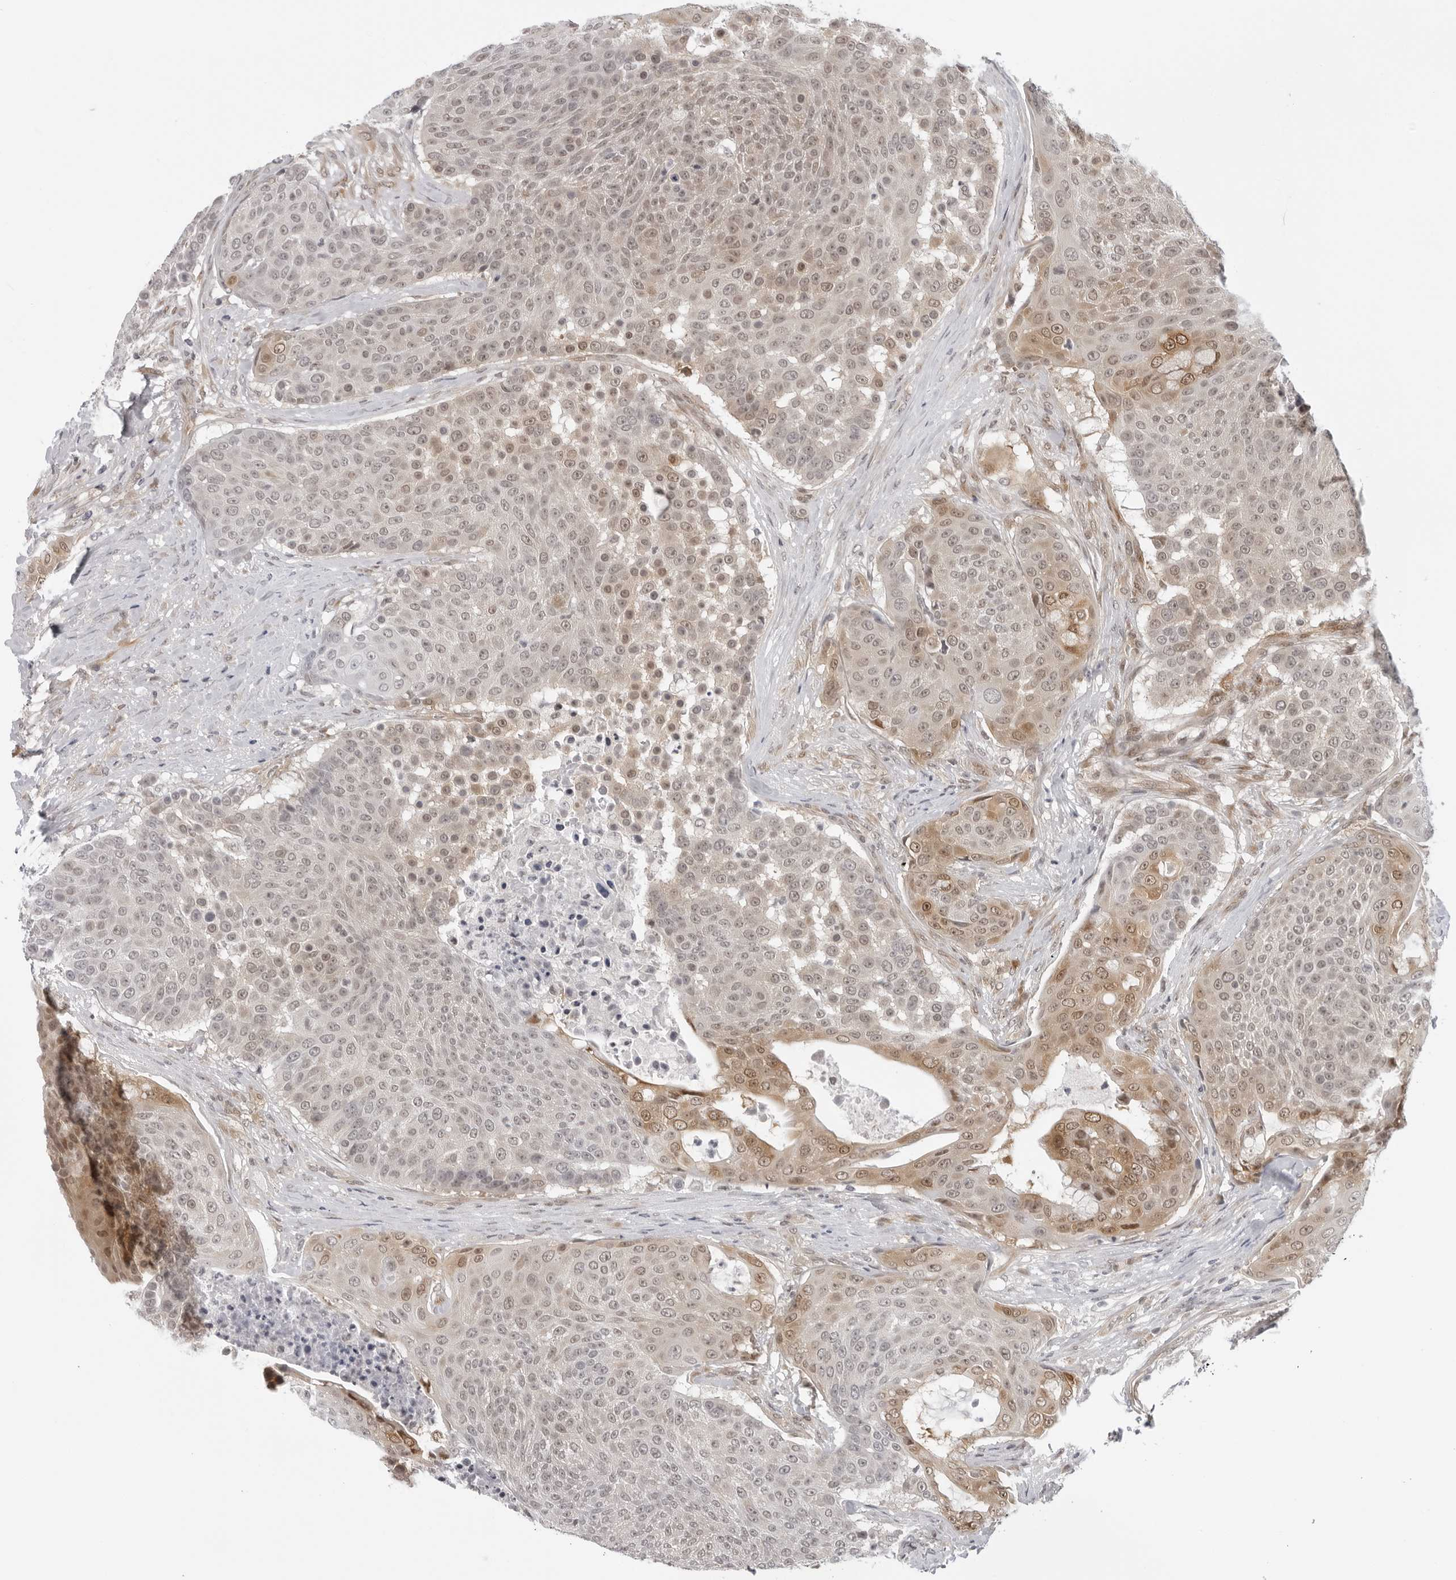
{"staining": {"intensity": "moderate", "quantity": "<25%", "location": "cytoplasmic/membranous"}, "tissue": "urothelial cancer", "cell_type": "Tumor cells", "image_type": "cancer", "snomed": [{"axis": "morphology", "description": "Urothelial carcinoma, High grade"}, {"axis": "topography", "description": "Urinary bladder"}], "caption": "Urothelial carcinoma (high-grade) stained for a protein (brown) demonstrates moderate cytoplasmic/membranous positive expression in about <25% of tumor cells.", "gene": "CASP7", "patient": {"sex": "female", "age": 63}}